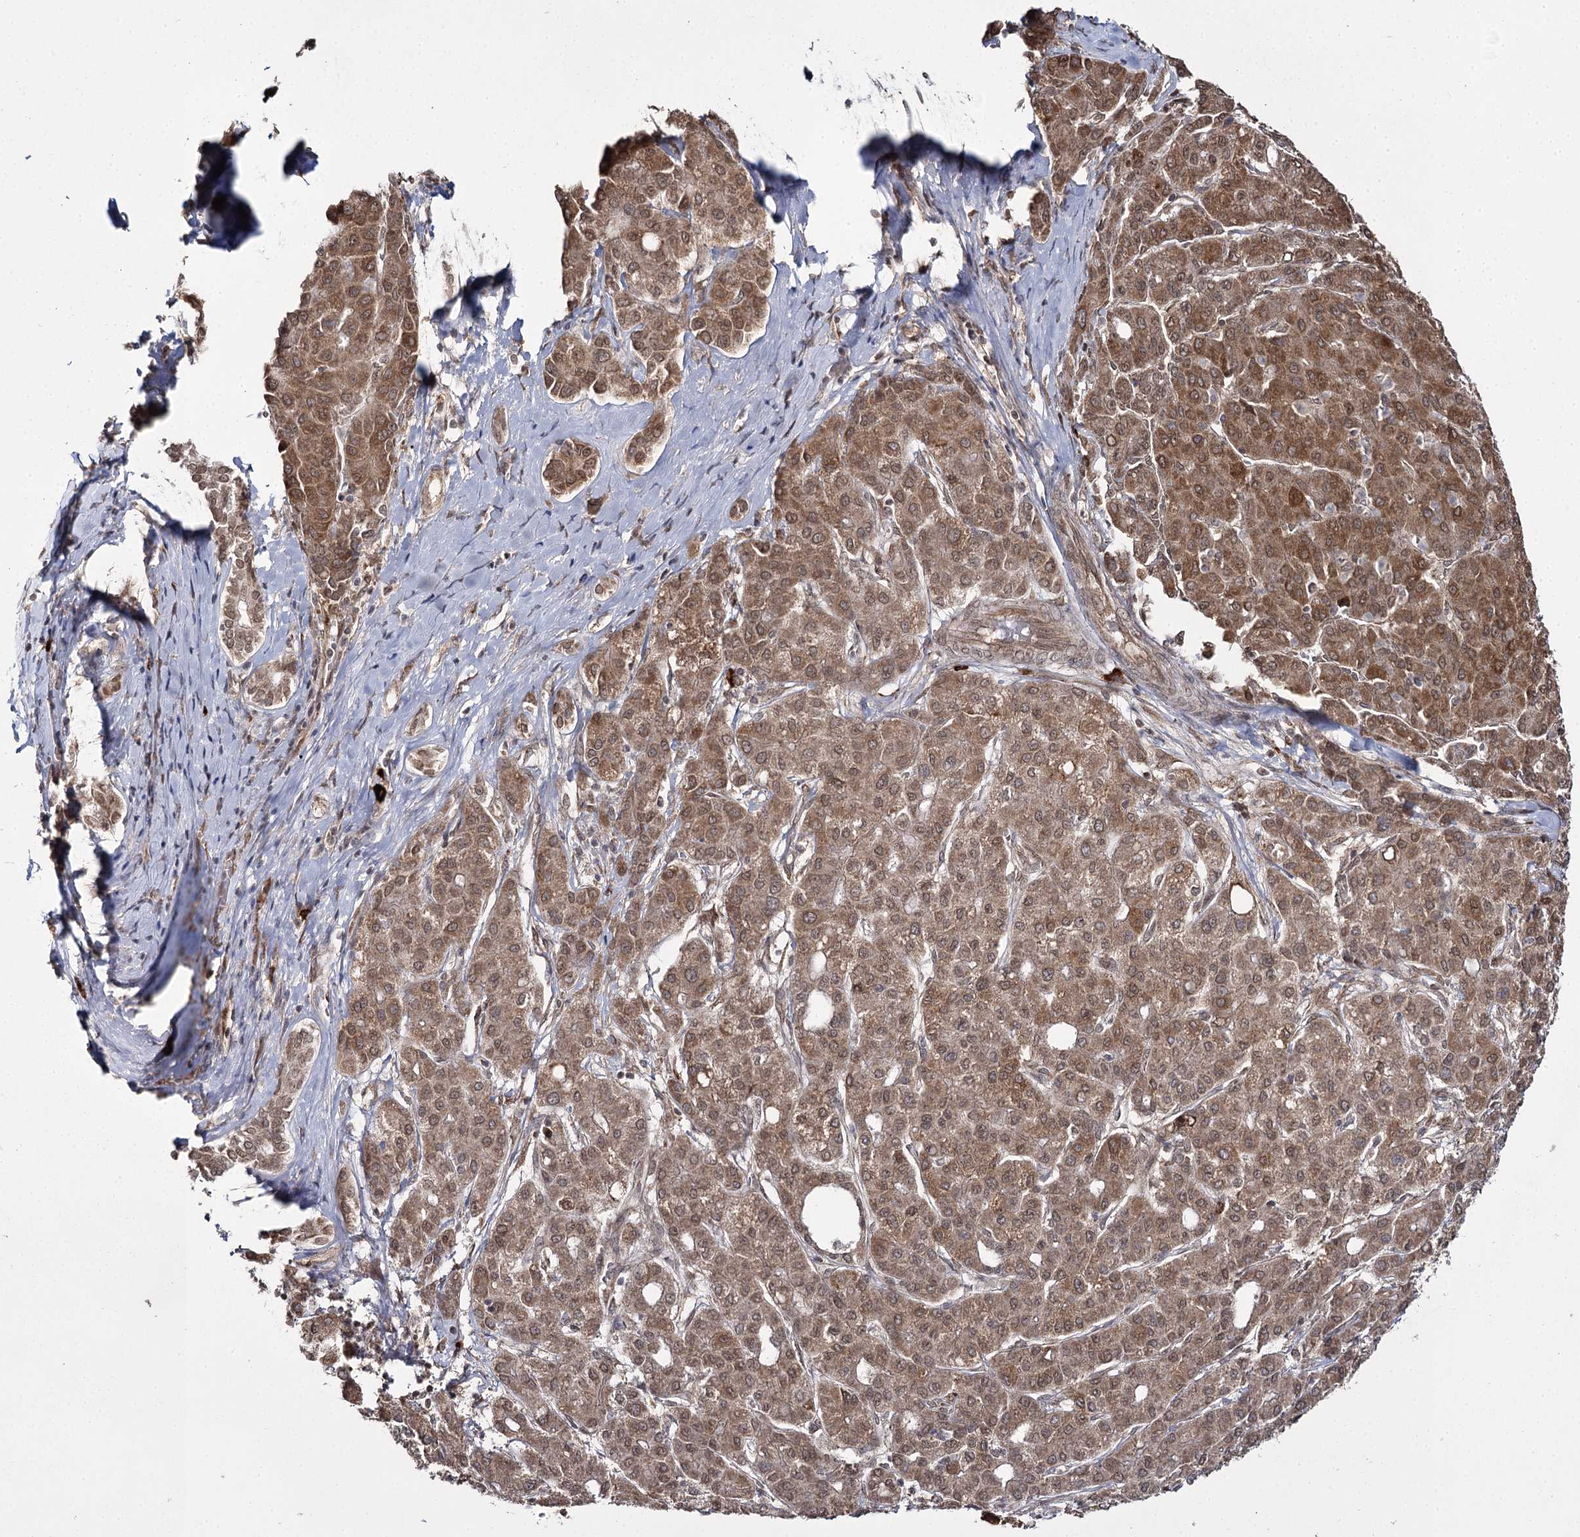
{"staining": {"intensity": "moderate", "quantity": ">75%", "location": "cytoplasmic/membranous,nuclear"}, "tissue": "liver cancer", "cell_type": "Tumor cells", "image_type": "cancer", "snomed": [{"axis": "morphology", "description": "Carcinoma, Hepatocellular, NOS"}, {"axis": "topography", "description": "Liver"}], "caption": "Immunohistochemistry micrograph of neoplastic tissue: human liver cancer (hepatocellular carcinoma) stained using immunohistochemistry shows medium levels of moderate protein expression localized specifically in the cytoplasmic/membranous and nuclear of tumor cells, appearing as a cytoplasmic/membranous and nuclear brown color.", "gene": "TRNT1", "patient": {"sex": "male", "age": 65}}